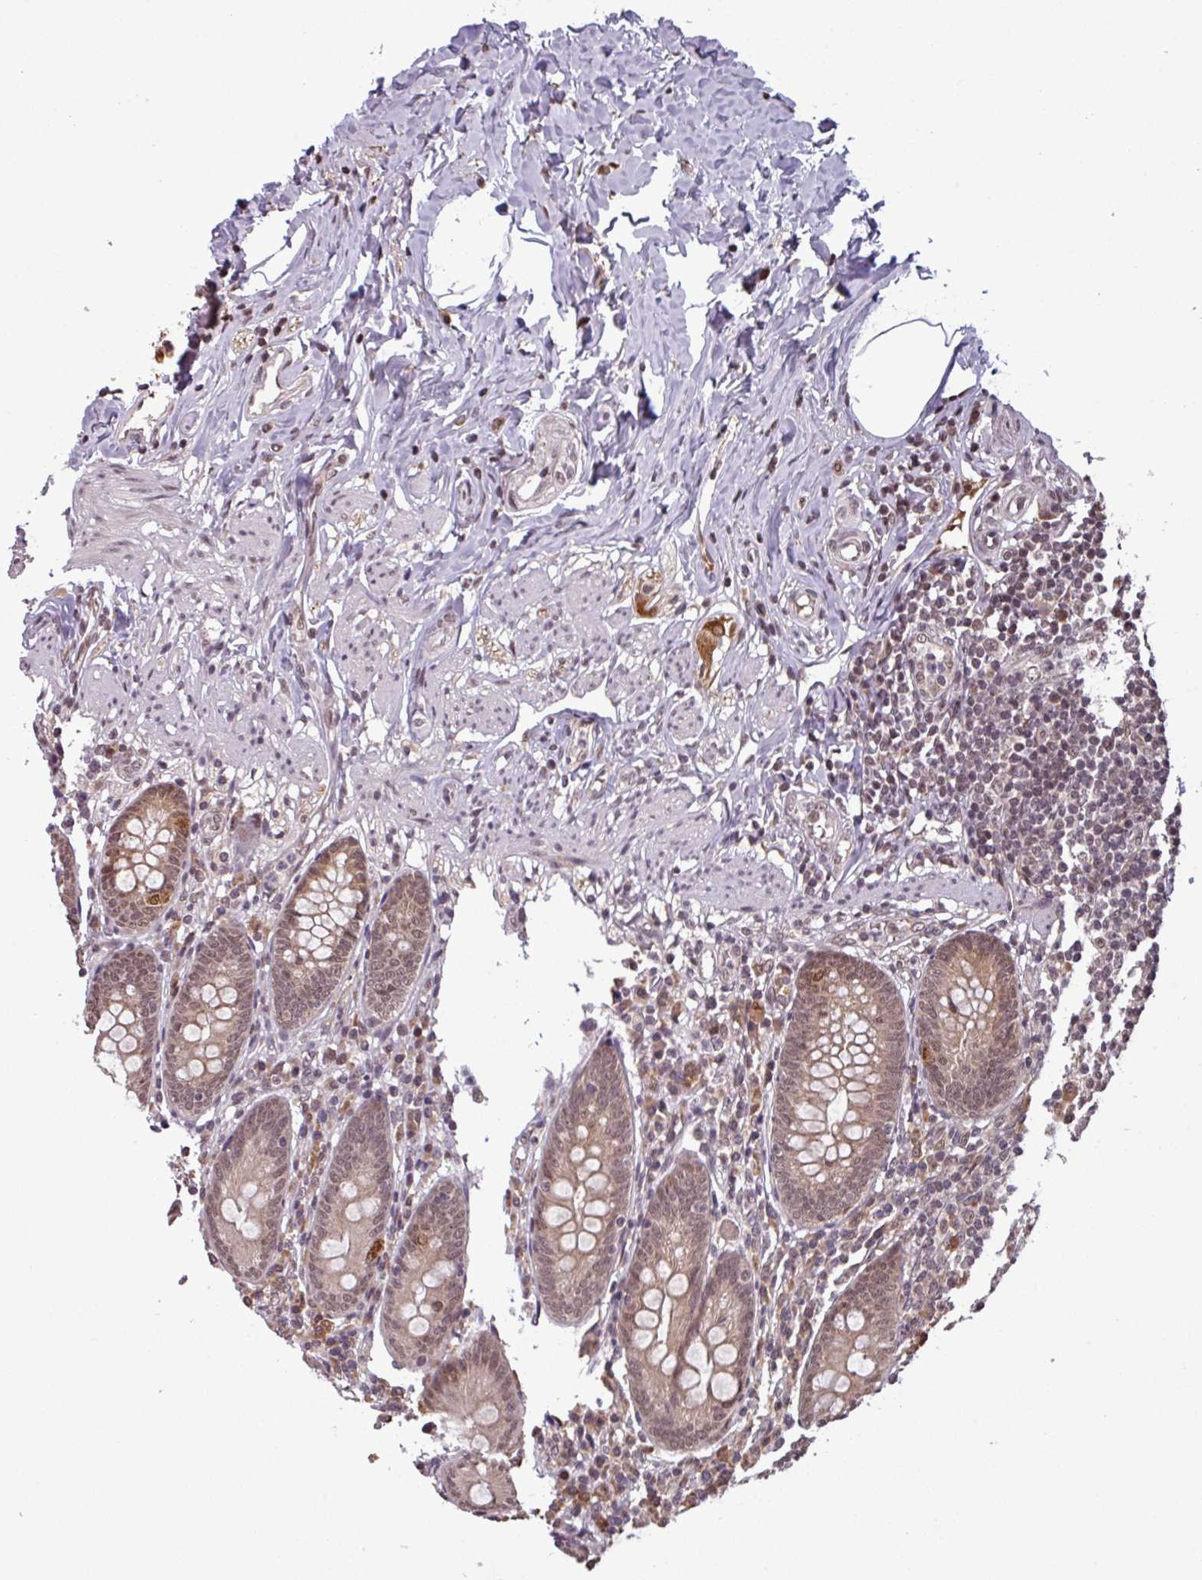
{"staining": {"intensity": "moderate", "quantity": ">75%", "location": "cytoplasmic/membranous,nuclear"}, "tissue": "appendix", "cell_type": "Glandular cells", "image_type": "normal", "snomed": [{"axis": "morphology", "description": "Normal tissue, NOS"}, {"axis": "topography", "description": "Appendix"}], "caption": "The image reveals immunohistochemical staining of normal appendix. There is moderate cytoplasmic/membranous,nuclear expression is seen in approximately >75% of glandular cells. The staining was performed using DAB to visualize the protein expression in brown, while the nuclei were stained in blue with hematoxylin (Magnification: 20x).", "gene": "NOB1", "patient": {"sex": "male", "age": 55}}